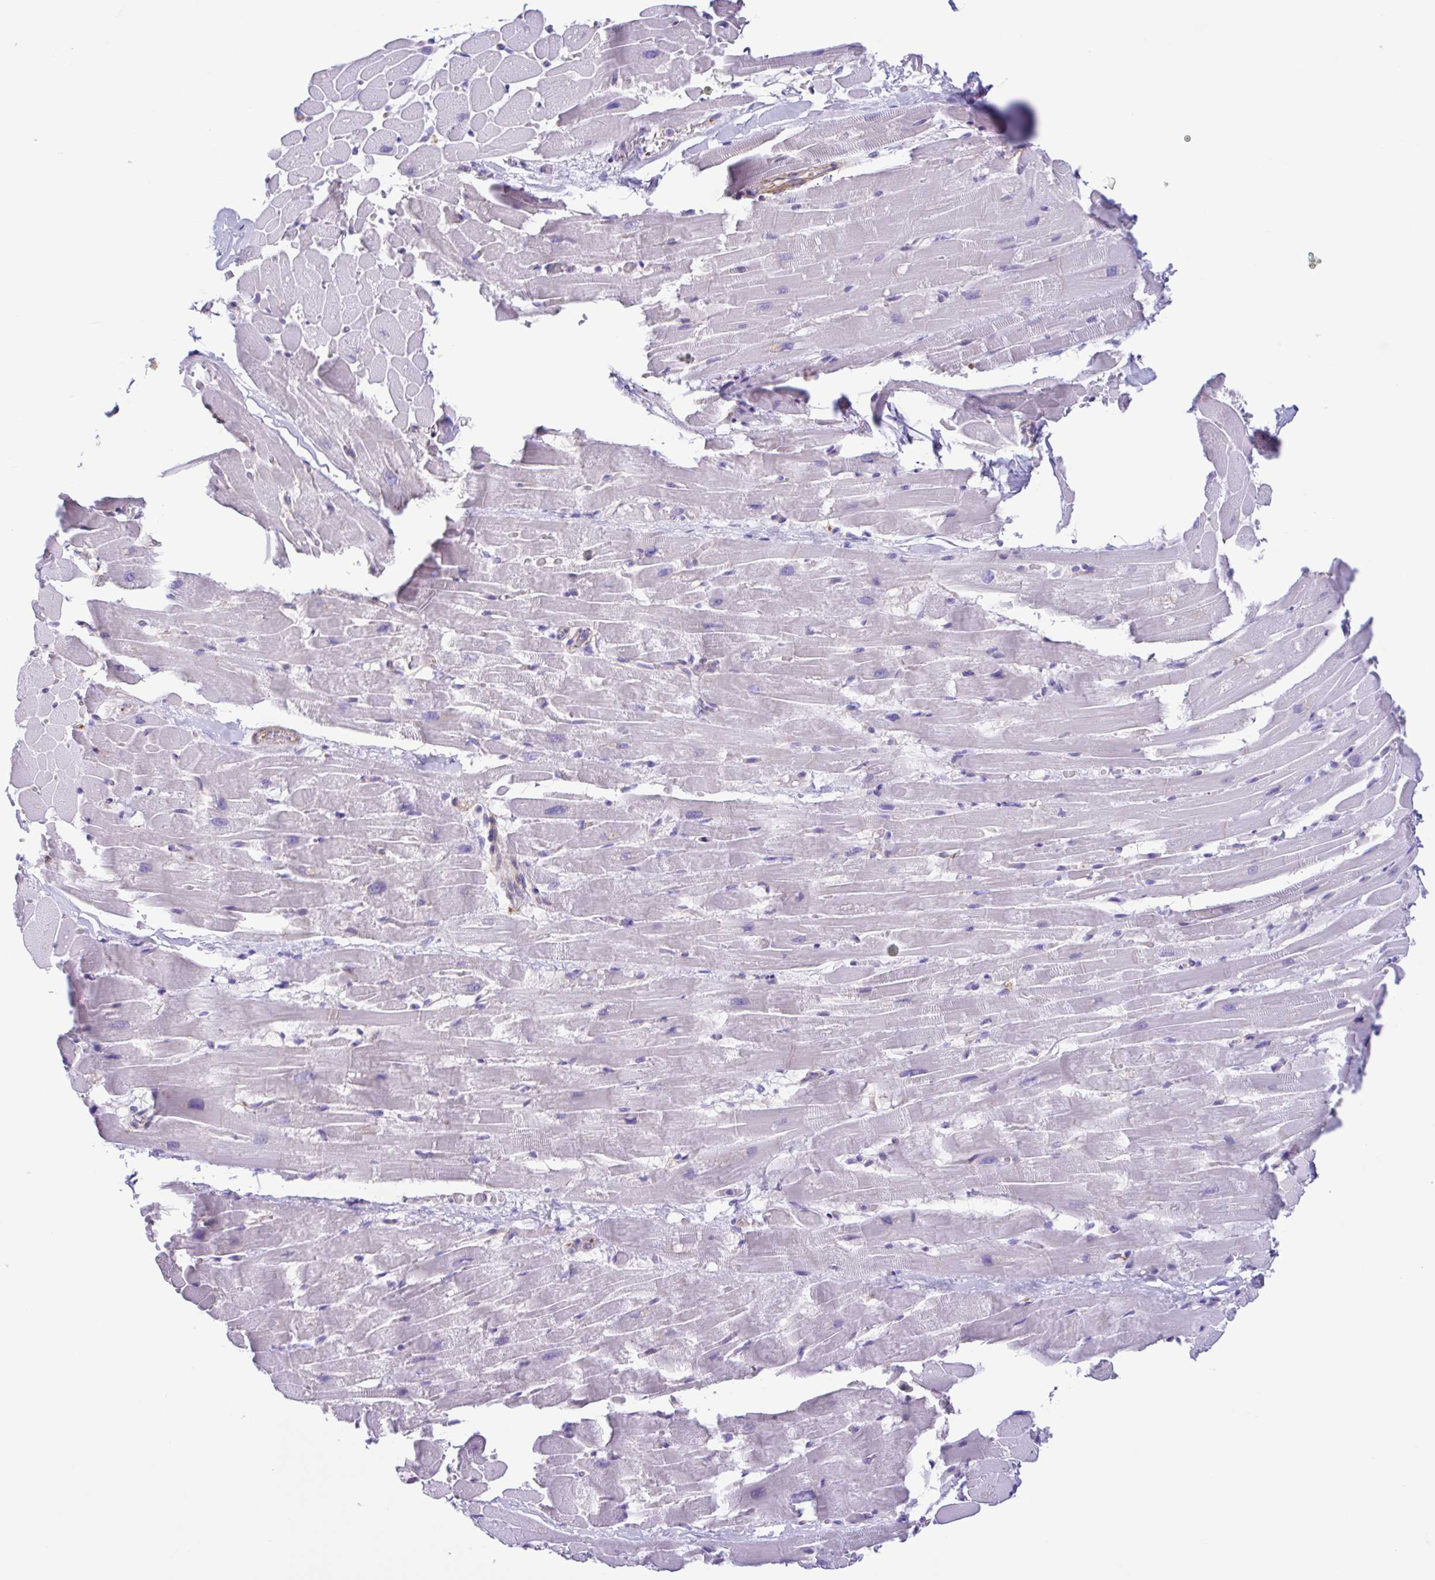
{"staining": {"intensity": "negative", "quantity": "none", "location": "none"}, "tissue": "heart muscle", "cell_type": "Cardiomyocytes", "image_type": "normal", "snomed": [{"axis": "morphology", "description": "Normal tissue, NOS"}, {"axis": "topography", "description": "Heart"}], "caption": "The micrograph exhibits no staining of cardiomyocytes in unremarkable heart muscle.", "gene": "CYP11B1", "patient": {"sex": "male", "age": 37}}